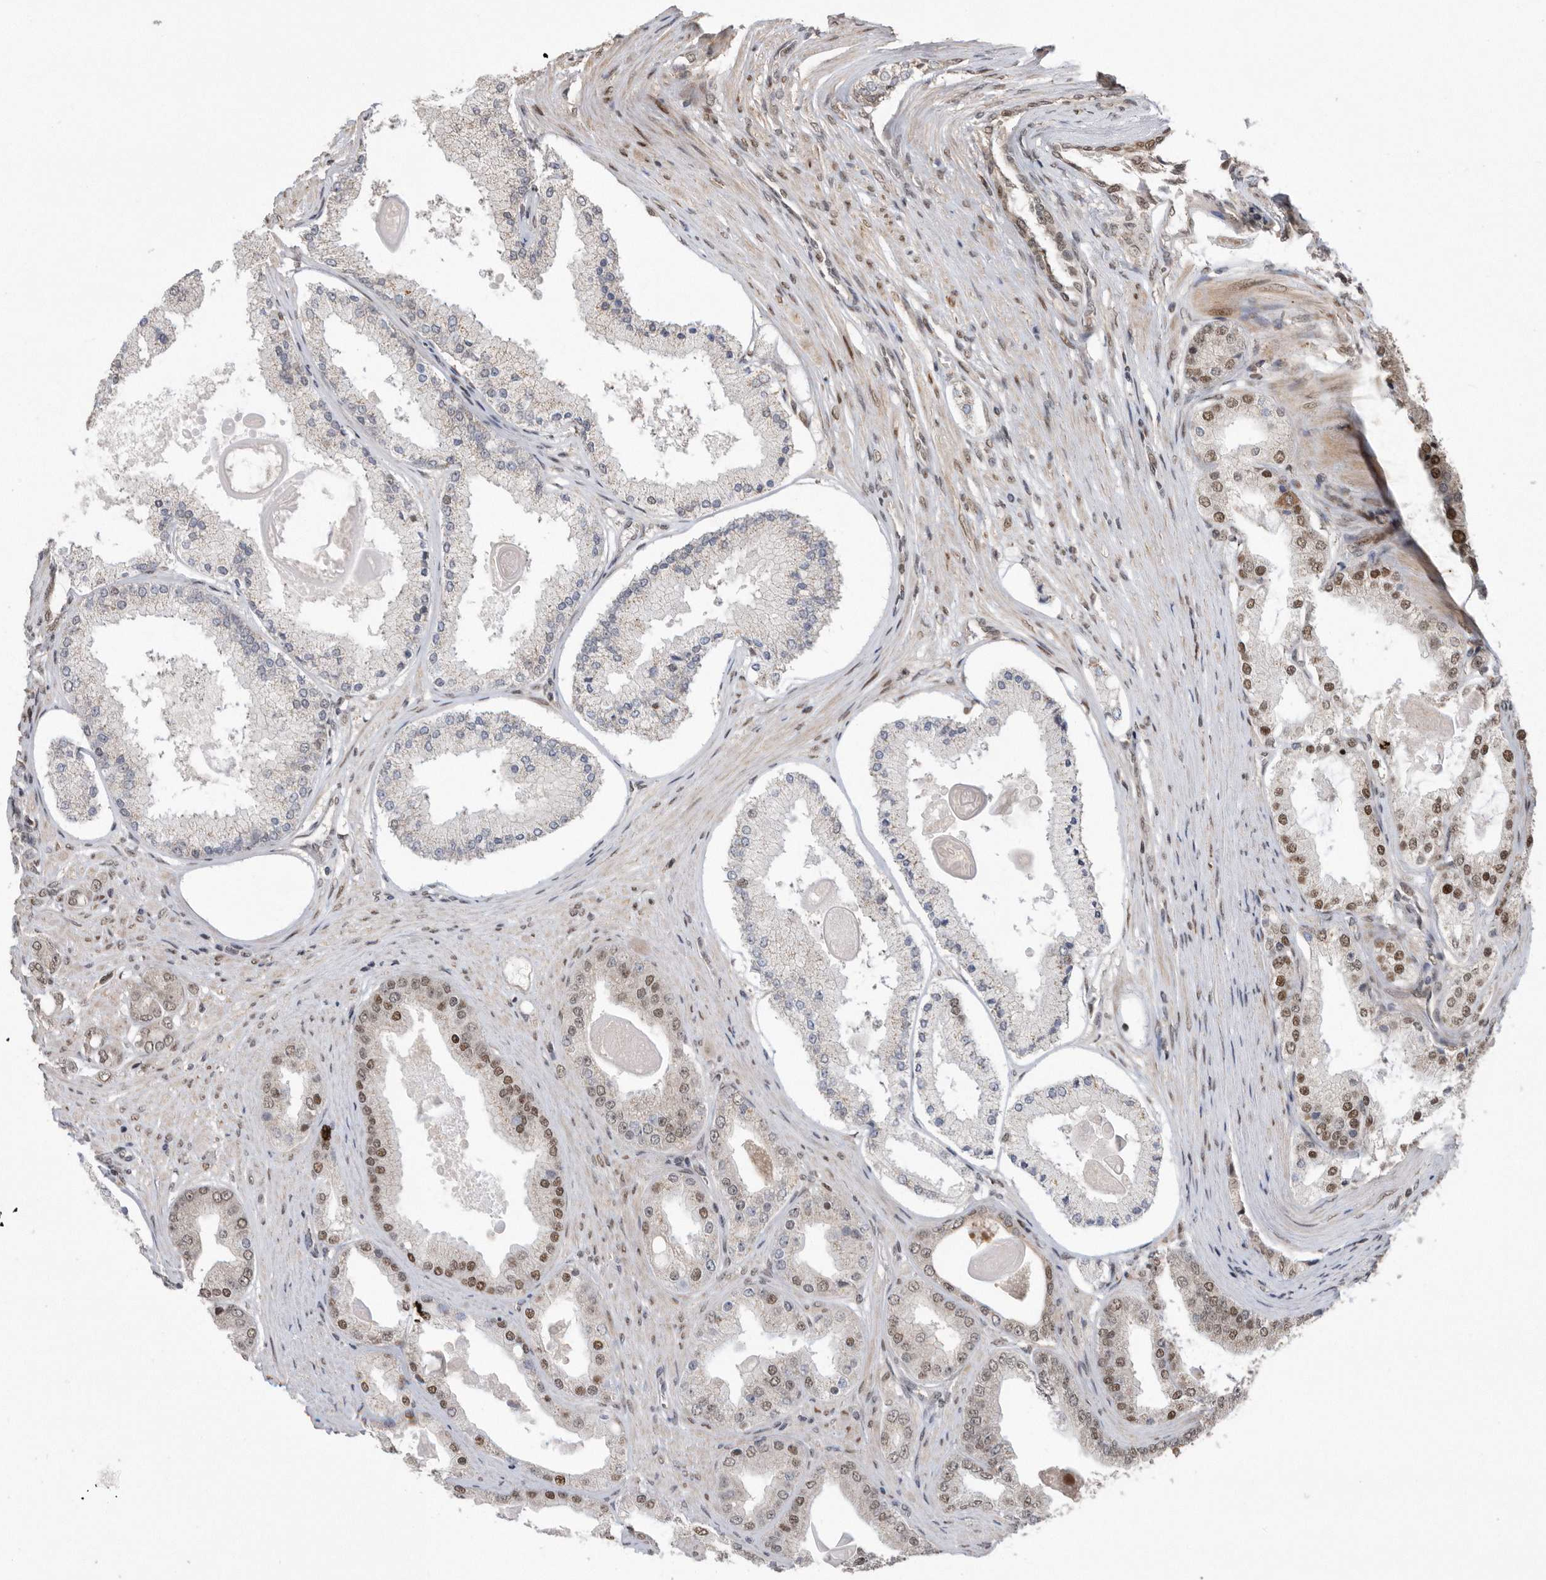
{"staining": {"intensity": "moderate", "quantity": "25%-75%", "location": "nuclear"}, "tissue": "prostate cancer", "cell_type": "Tumor cells", "image_type": "cancer", "snomed": [{"axis": "morphology", "description": "Adenocarcinoma, High grade"}, {"axis": "topography", "description": "Prostate"}], "caption": "Protein staining of high-grade adenocarcinoma (prostate) tissue reveals moderate nuclear expression in about 25%-75% of tumor cells.", "gene": "TDRD3", "patient": {"sex": "male", "age": 60}}